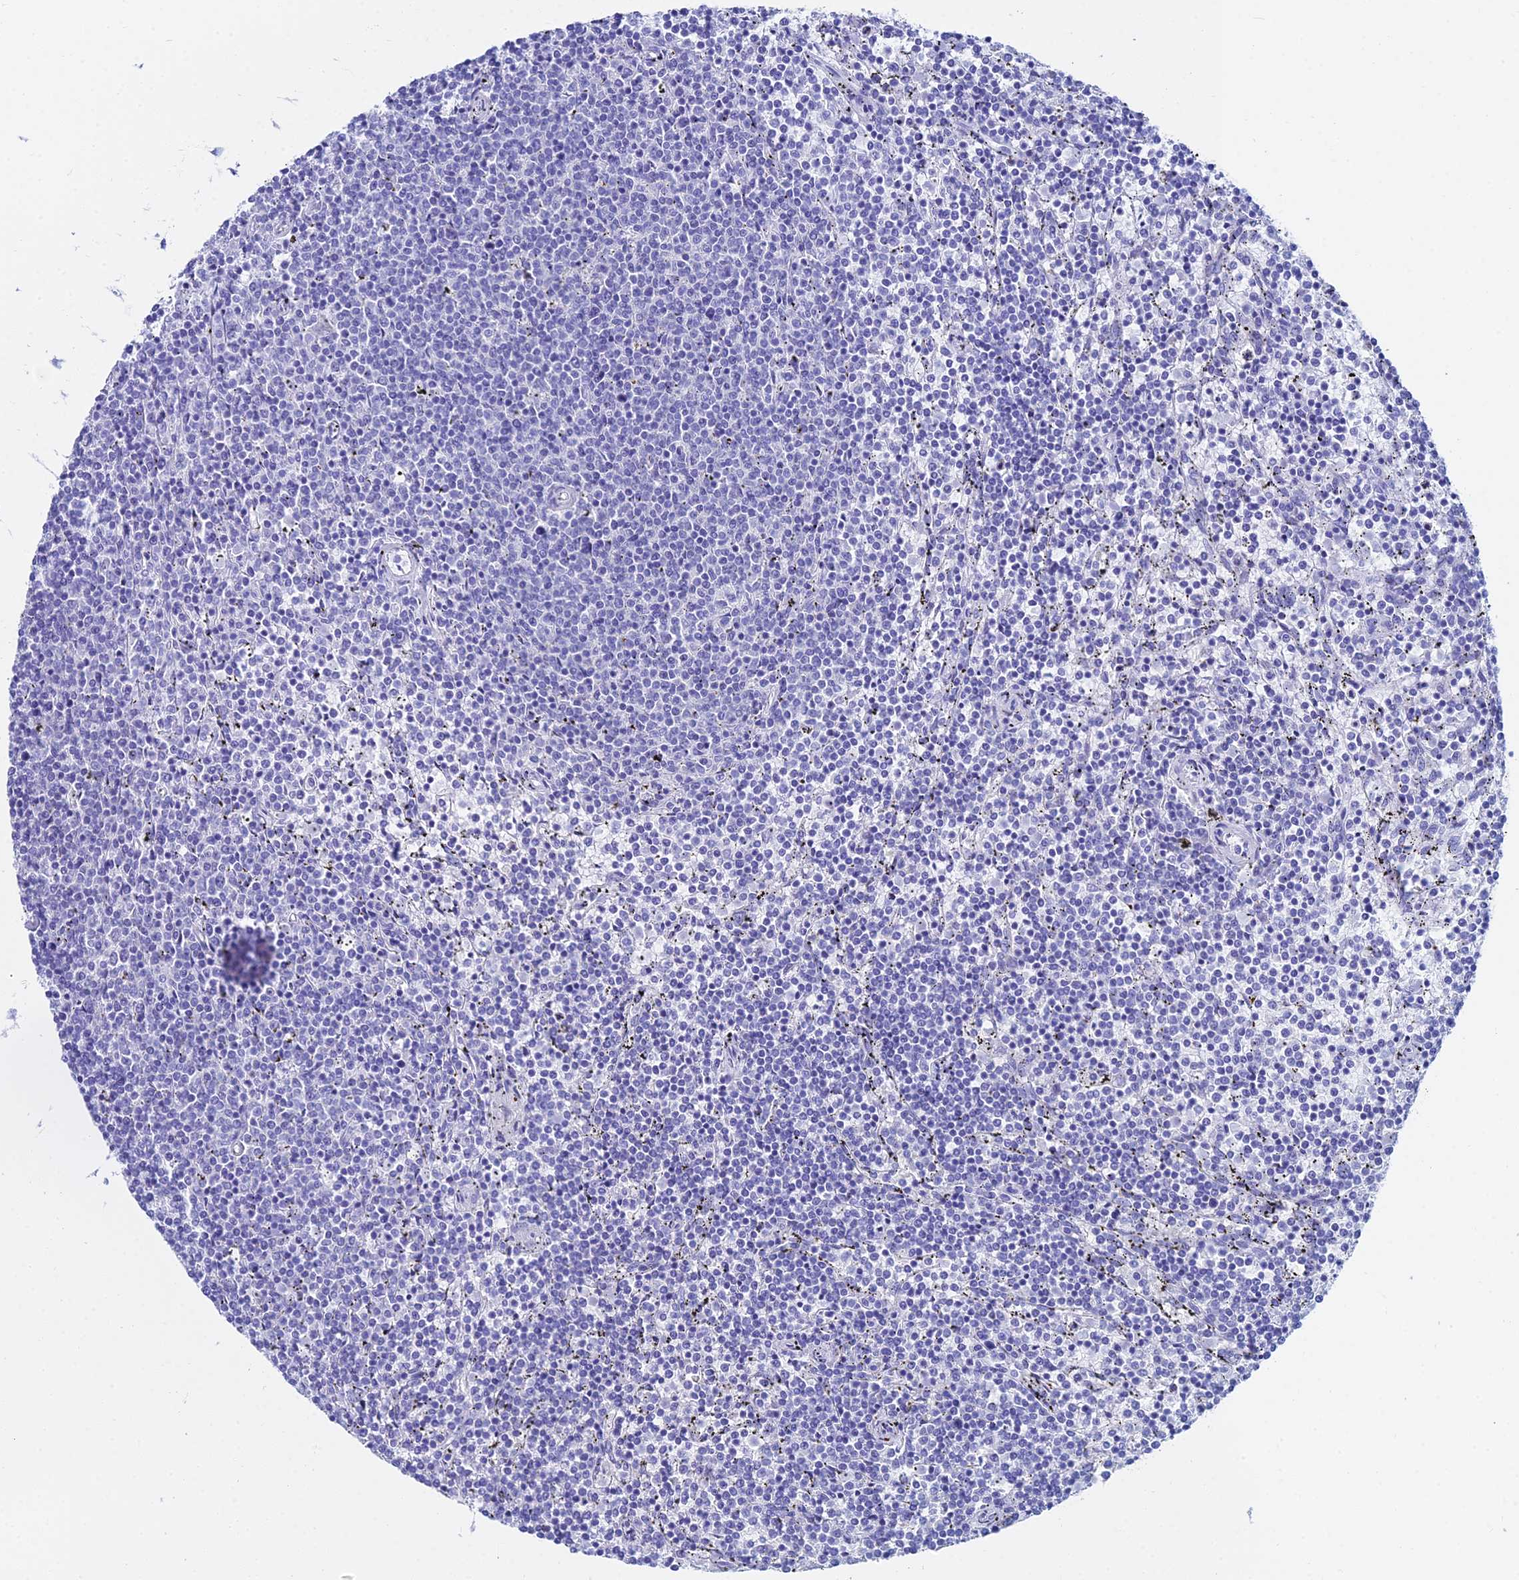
{"staining": {"intensity": "negative", "quantity": "none", "location": "none"}, "tissue": "lymphoma", "cell_type": "Tumor cells", "image_type": "cancer", "snomed": [{"axis": "morphology", "description": "Malignant lymphoma, non-Hodgkin's type, Low grade"}, {"axis": "topography", "description": "Spleen"}], "caption": "An IHC photomicrograph of lymphoma is shown. There is no staining in tumor cells of lymphoma.", "gene": "HSPA1L", "patient": {"sex": "female", "age": 50}}